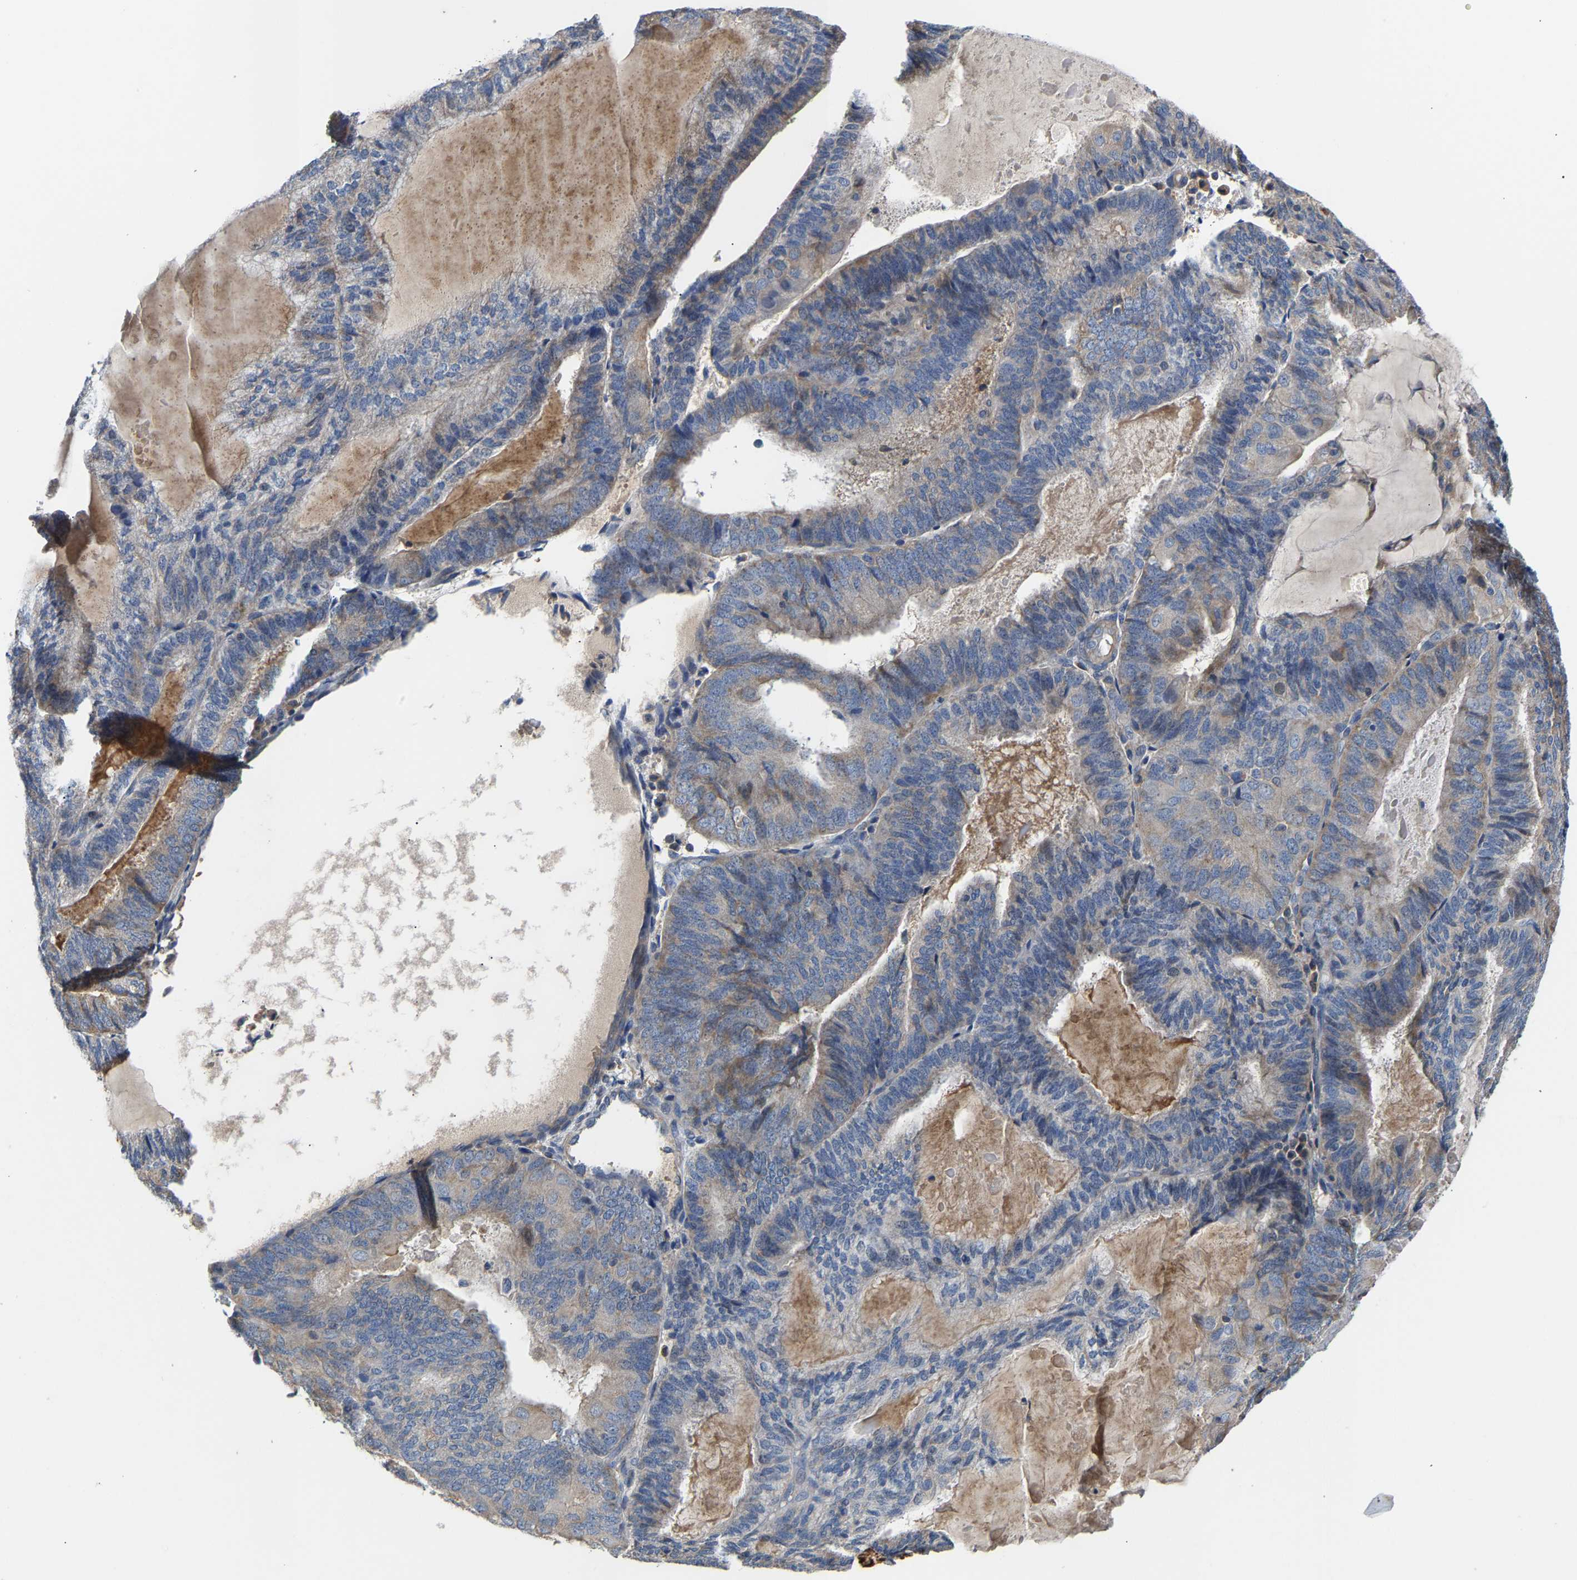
{"staining": {"intensity": "negative", "quantity": "none", "location": "none"}, "tissue": "endometrial cancer", "cell_type": "Tumor cells", "image_type": "cancer", "snomed": [{"axis": "morphology", "description": "Adenocarcinoma, NOS"}, {"axis": "topography", "description": "Endometrium"}], "caption": "Tumor cells are negative for protein expression in human endometrial cancer.", "gene": "CCDC171", "patient": {"sex": "female", "age": 81}}